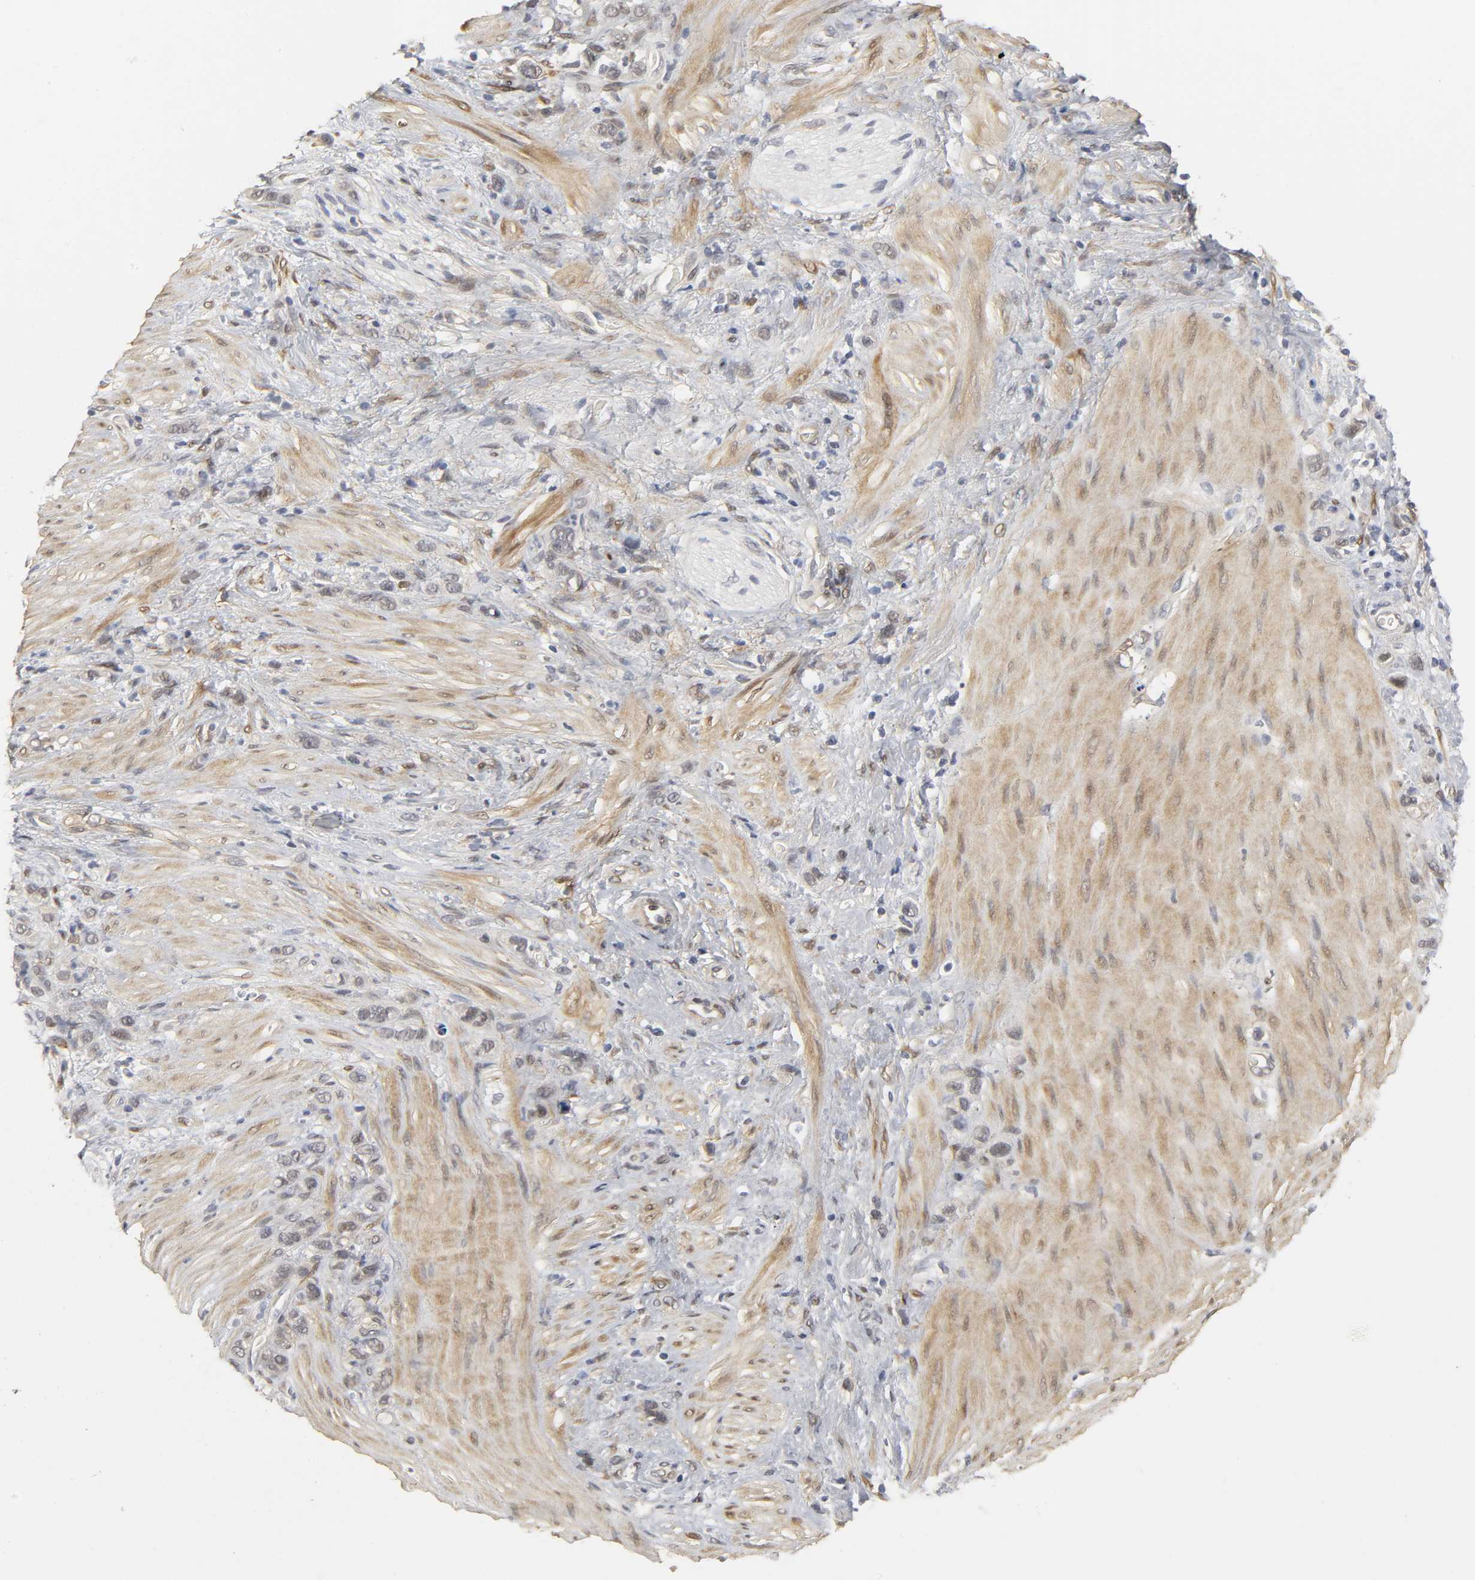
{"staining": {"intensity": "weak", "quantity": "25%-75%", "location": "nuclear"}, "tissue": "stomach cancer", "cell_type": "Tumor cells", "image_type": "cancer", "snomed": [{"axis": "morphology", "description": "Normal tissue, NOS"}, {"axis": "morphology", "description": "Adenocarcinoma, NOS"}, {"axis": "morphology", "description": "Adenocarcinoma, High grade"}, {"axis": "topography", "description": "Stomach, upper"}, {"axis": "topography", "description": "Stomach"}], "caption": "Immunohistochemical staining of stomach cancer shows weak nuclear protein positivity in approximately 25%-75% of tumor cells. The staining was performed using DAB (3,3'-diaminobenzidine) to visualize the protein expression in brown, while the nuclei were stained in blue with hematoxylin (Magnification: 20x).", "gene": "PDLIM3", "patient": {"sex": "female", "age": 65}}